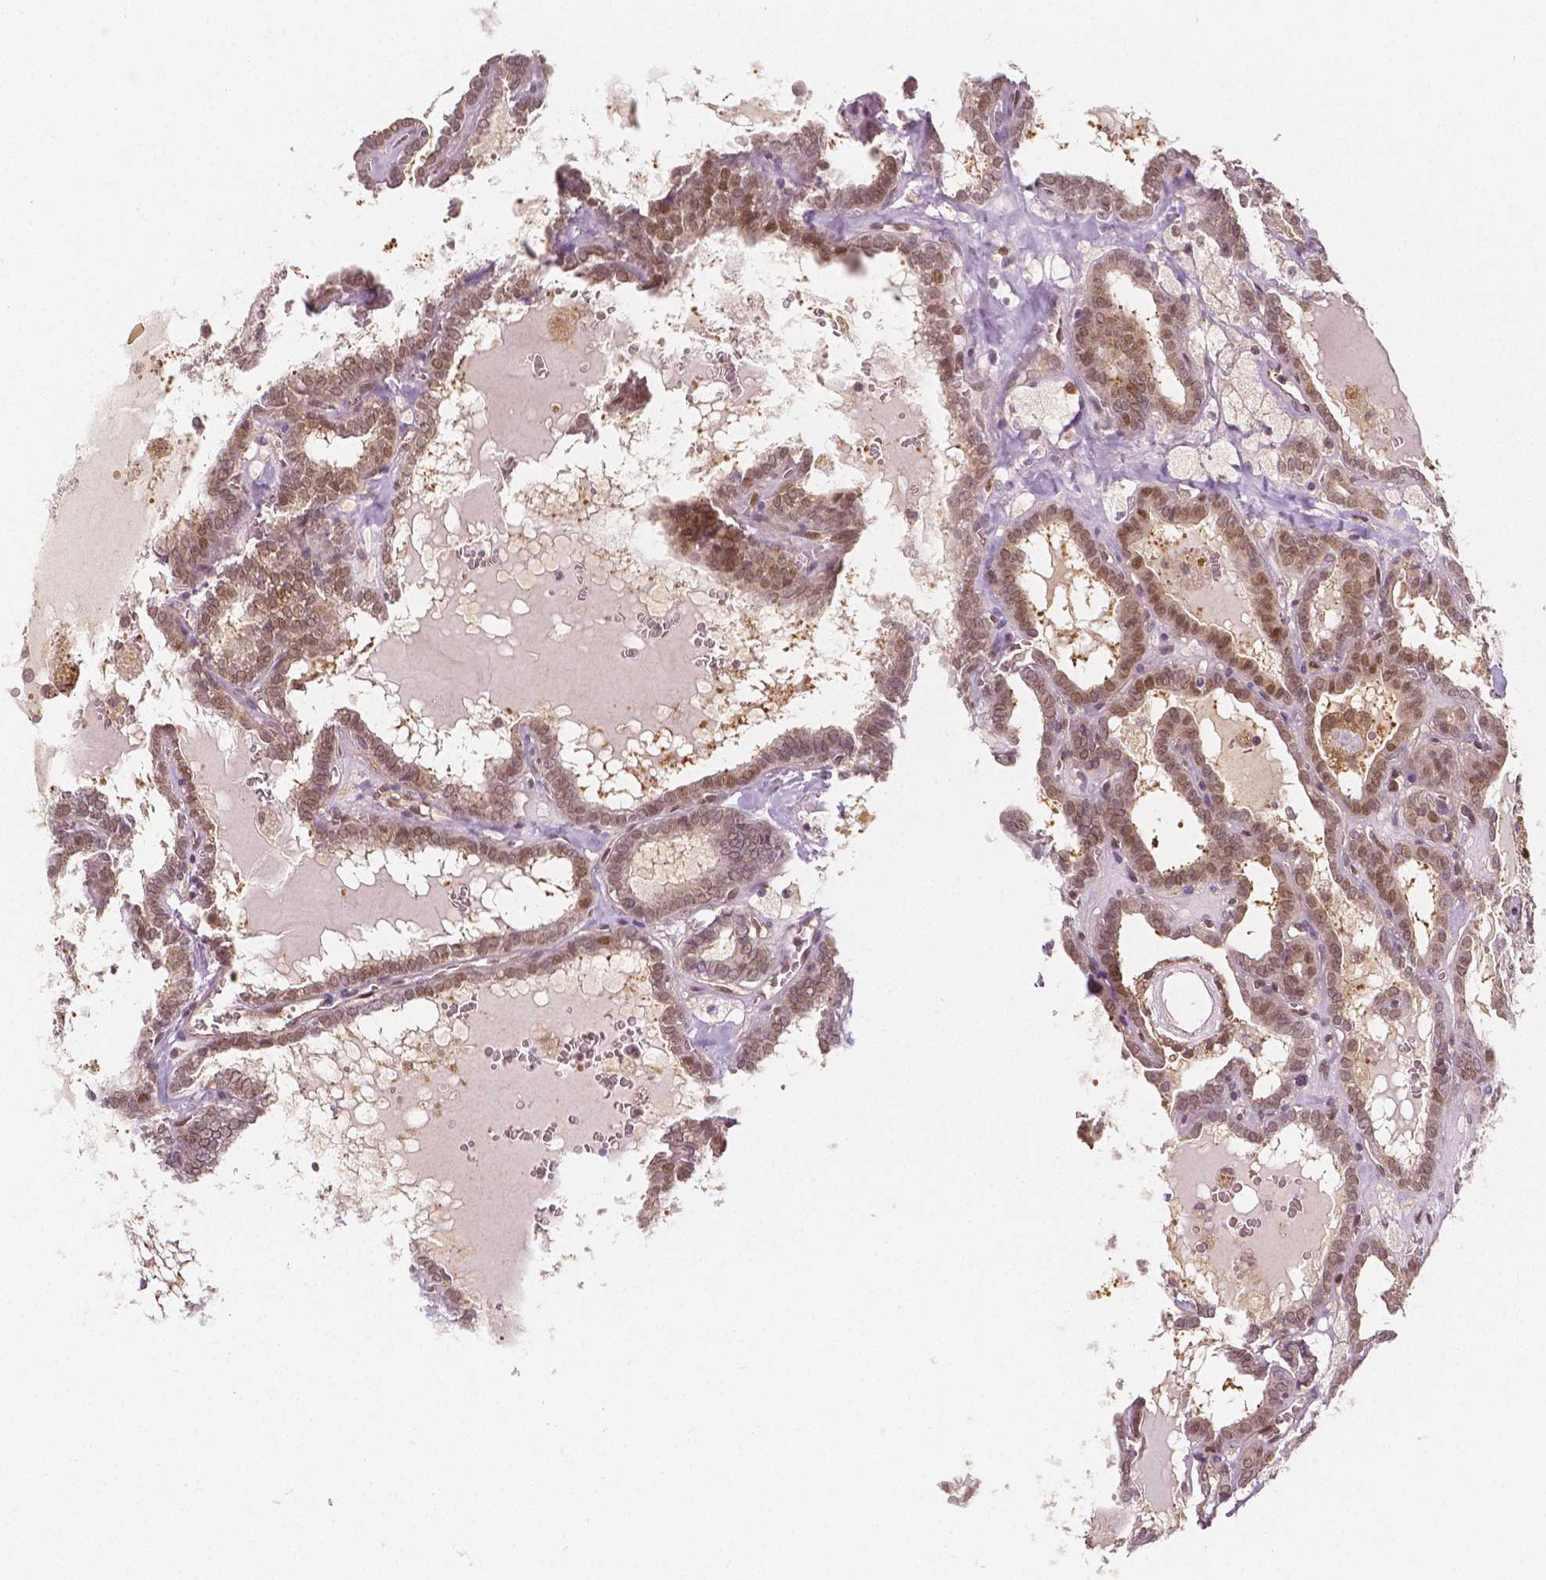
{"staining": {"intensity": "moderate", "quantity": ">75%", "location": "cytoplasmic/membranous,nuclear"}, "tissue": "thyroid cancer", "cell_type": "Tumor cells", "image_type": "cancer", "snomed": [{"axis": "morphology", "description": "Papillary adenocarcinoma, NOS"}, {"axis": "topography", "description": "Thyroid gland"}], "caption": "Papillary adenocarcinoma (thyroid) tissue reveals moderate cytoplasmic/membranous and nuclear expression in approximately >75% of tumor cells, visualized by immunohistochemistry. (DAB (3,3'-diaminobenzidine) = brown stain, brightfield microscopy at high magnification).", "gene": "NAPRT", "patient": {"sex": "female", "age": 39}}